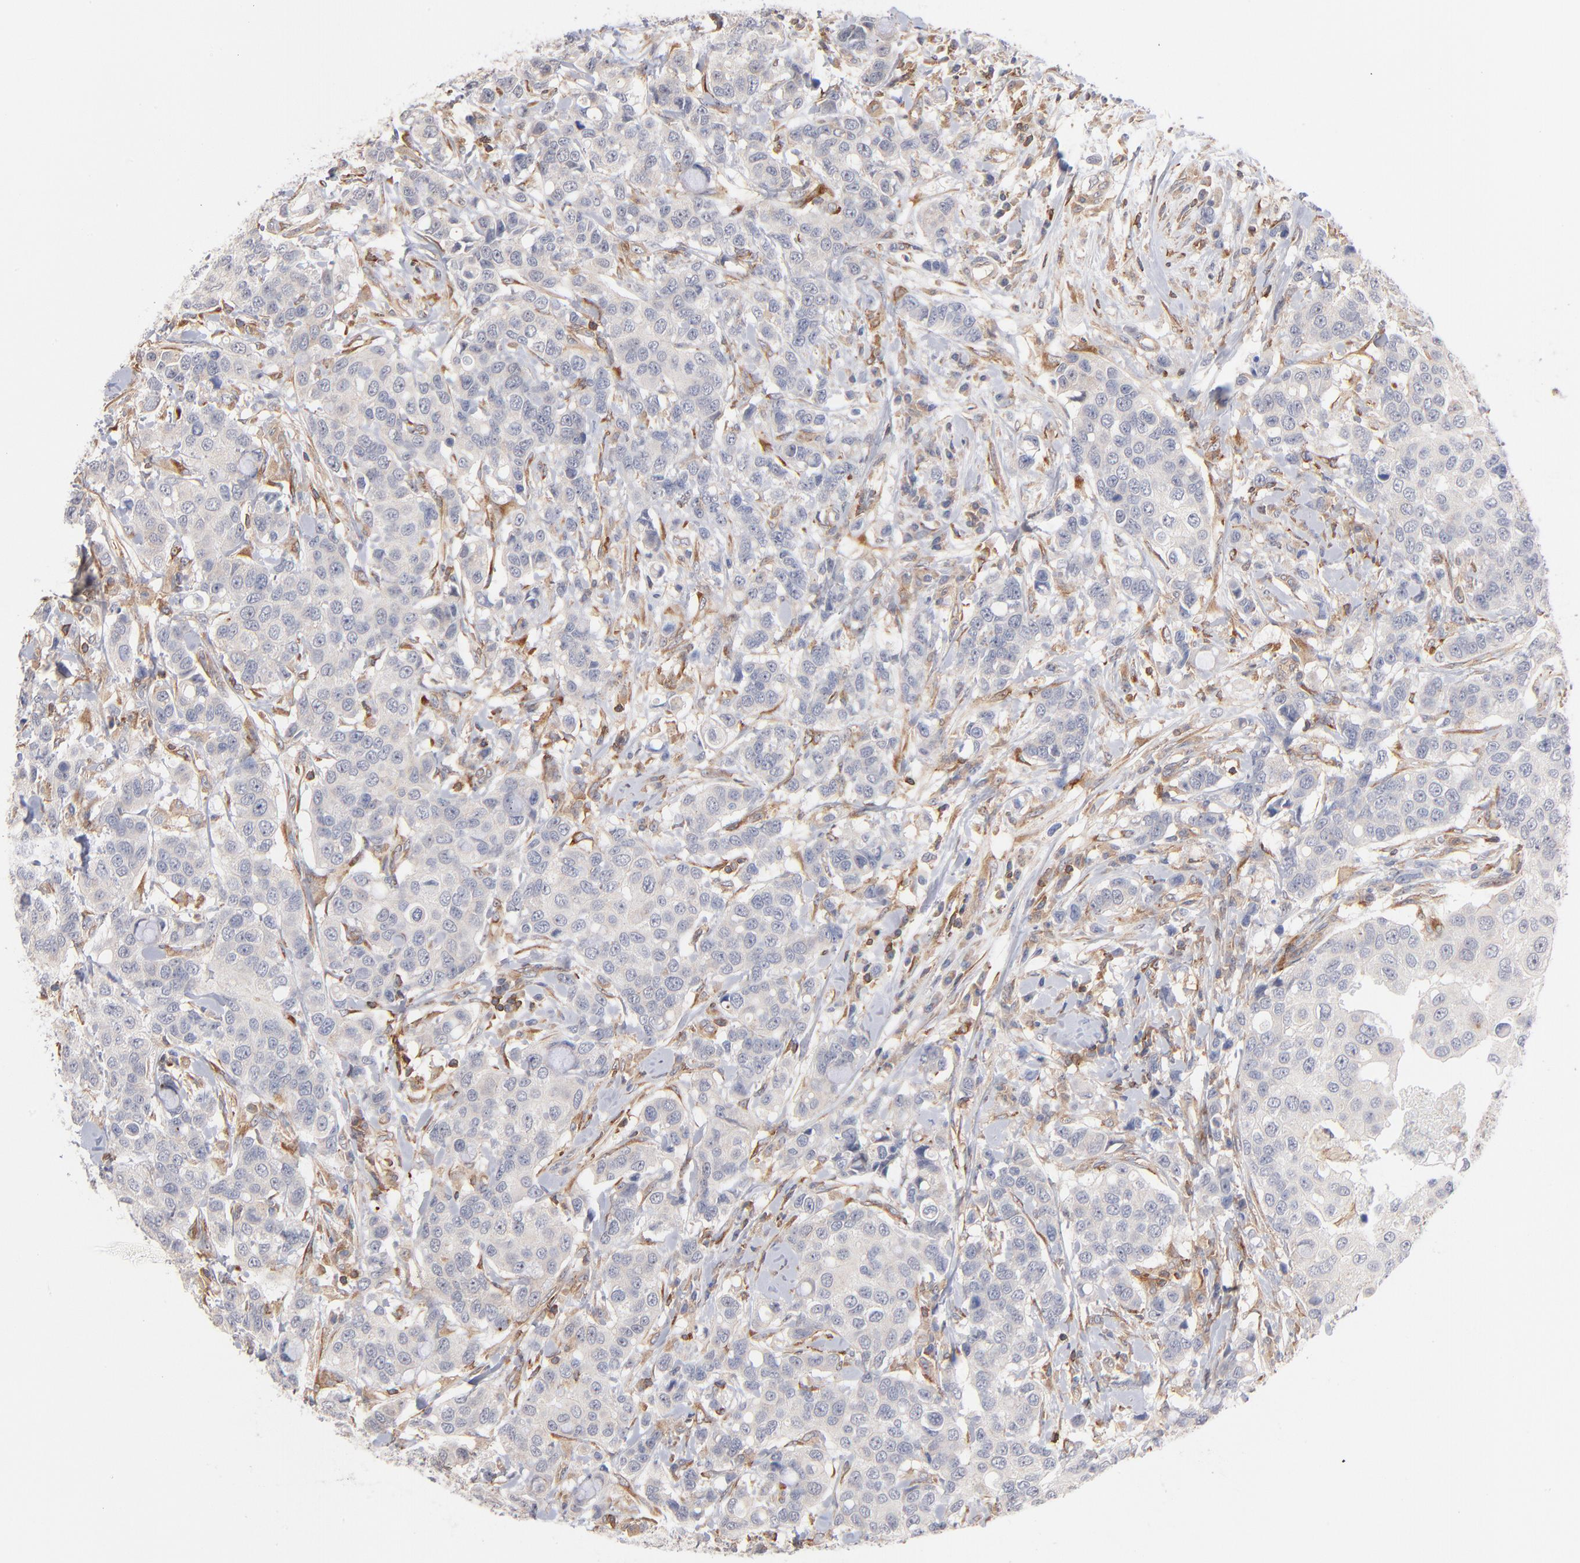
{"staining": {"intensity": "negative", "quantity": "none", "location": "none"}, "tissue": "breast cancer", "cell_type": "Tumor cells", "image_type": "cancer", "snomed": [{"axis": "morphology", "description": "Duct carcinoma"}, {"axis": "topography", "description": "Breast"}], "caption": "Protein analysis of breast invasive ductal carcinoma displays no significant expression in tumor cells.", "gene": "WIPF1", "patient": {"sex": "female", "age": 27}}